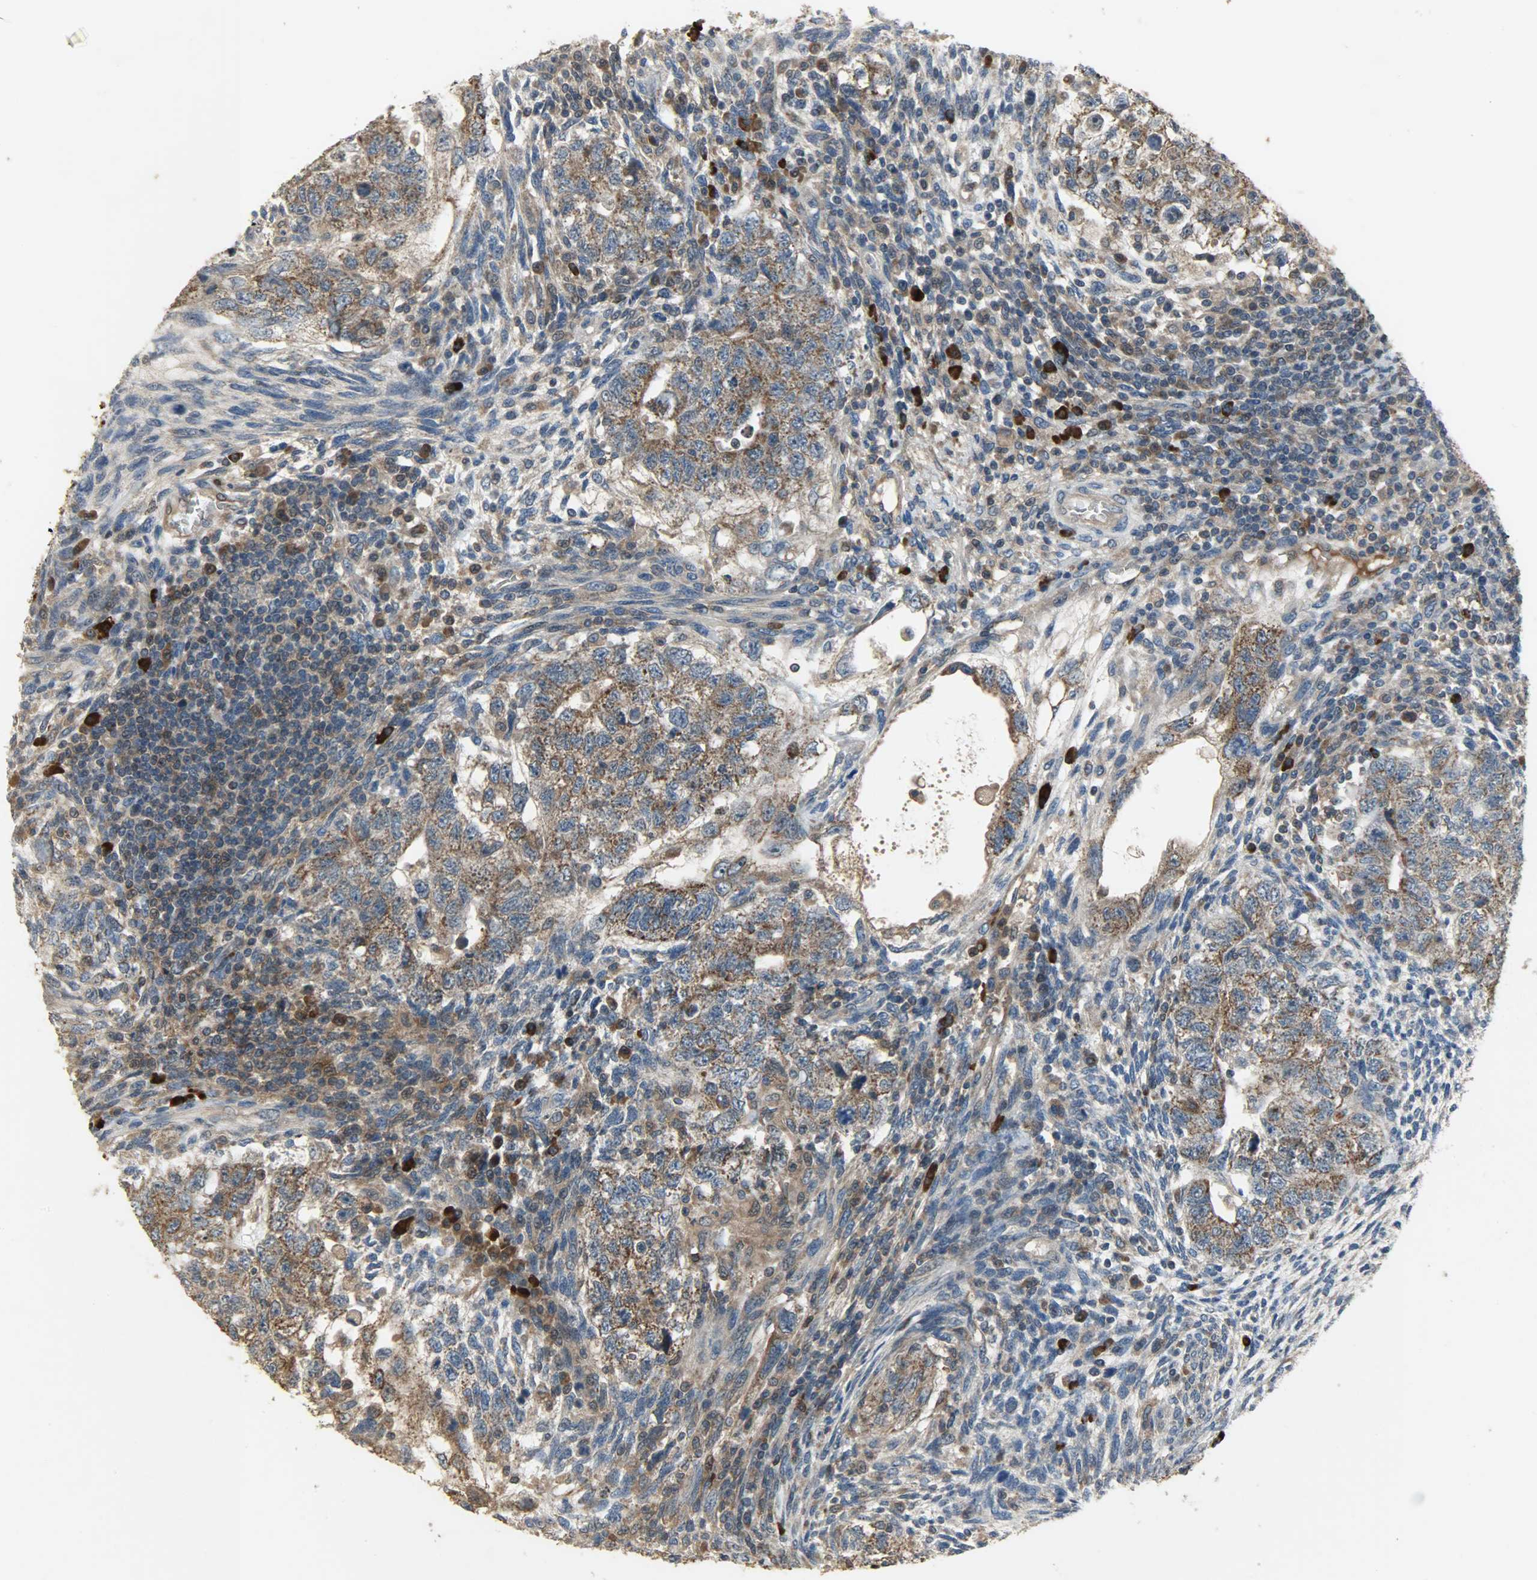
{"staining": {"intensity": "strong", "quantity": ">75%", "location": "cytoplasmic/membranous"}, "tissue": "testis cancer", "cell_type": "Tumor cells", "image_type": "cancer", "snomed": [{"axis": "morphology", "description": "Normal tissue, NOS"}, {"axis": "morphology", "description": "Carcinoma, Embryonal, NOS"}, {"axis": "topography", "description": "Testis"}], "caption": "Immunohistochemical staining of testis embryonal carcinoma shows strong cytoplasmic/membranous protein expression in approximately >75% of tumor cells.", "gene": "AMT", "patient": {"sex": "male", "age": 36}}